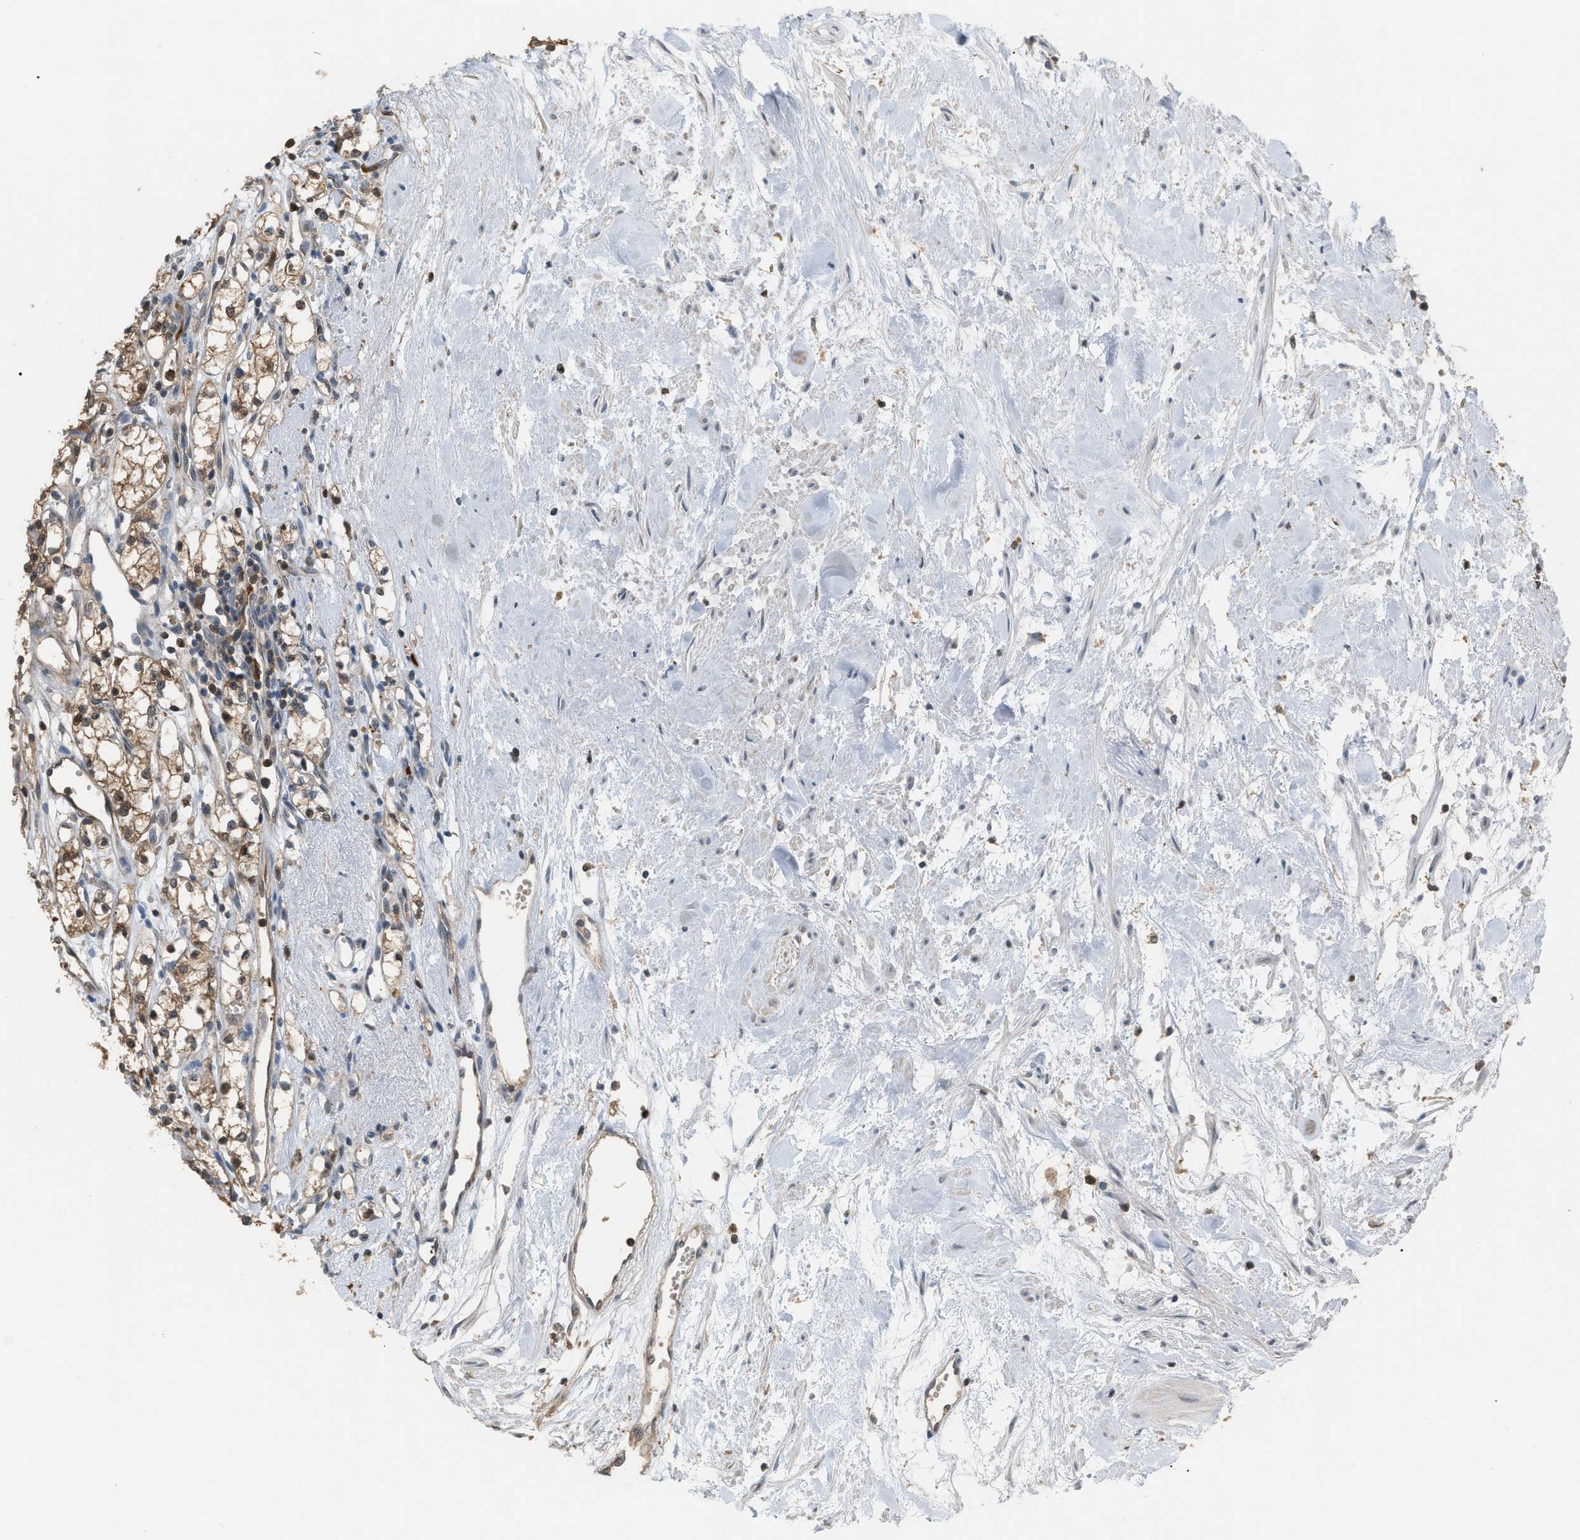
{"staining": {"intensity": "moderate", "quantity": ">75%", "location": "cytoplasmic/membranous"}, "tissue": "renal cancer", "cell_type": "Tumor cells", "image_type": "cancer", "snomed": [{"axis": "morphology", "description": "Adenocarcinoma, NOS"}, {"axis": "topography", "description": "Kidney"}], "caption": "Brown immunohistochemical staining in renal cancer (adenocarcinoma) displays moderate cytoplasmic/membranous staining in about >75% of tumor cells.", "gene": "MTPN", "patient": {"sex": "male", "age": 59}}